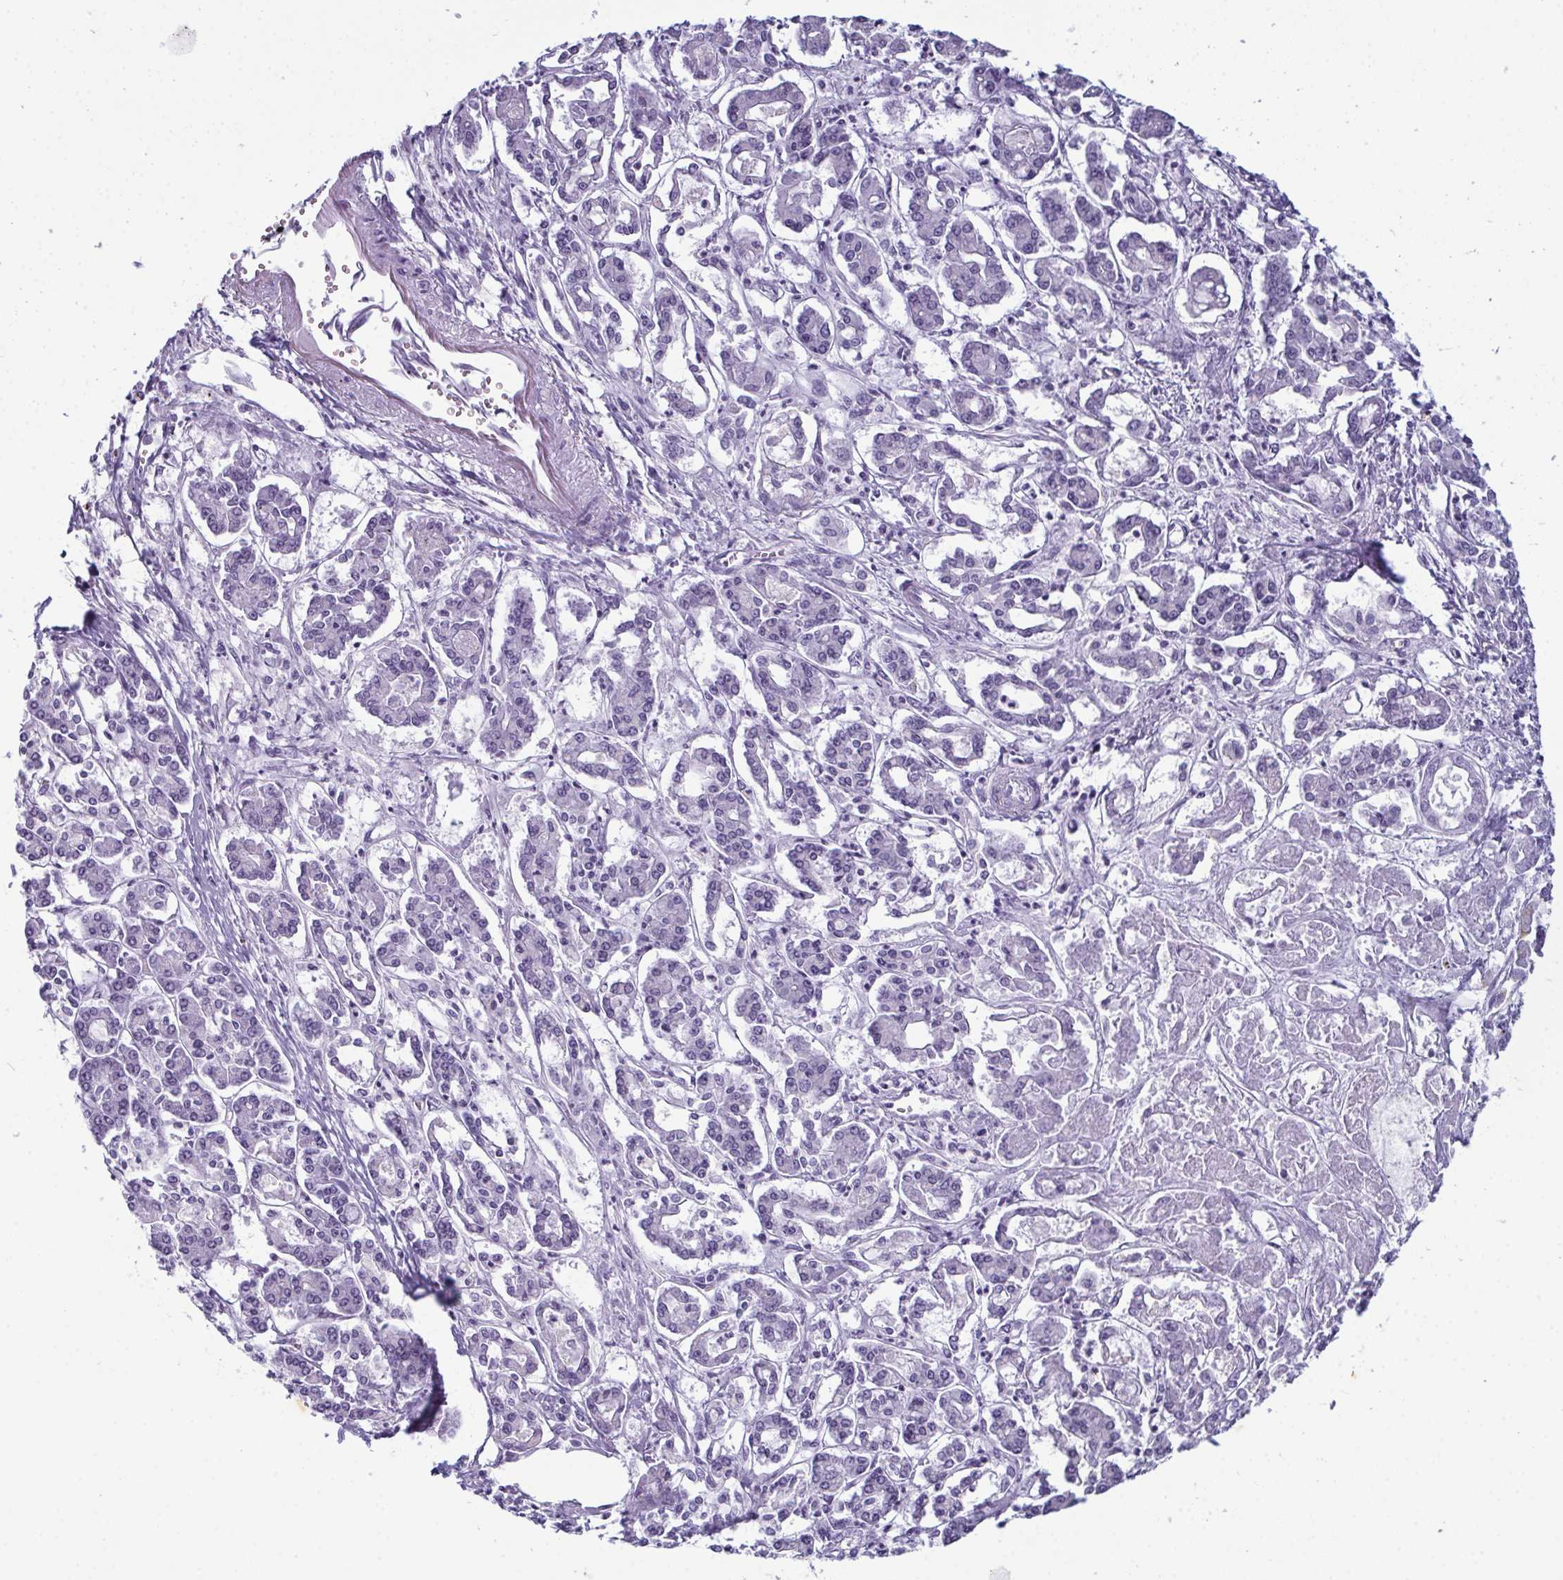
{"staining": {"intensity": "negative", "quantity": "none", "location": "none"}, "tissue": "pancreatic cancer", "cell_type": "Tumor cells", "image_type": "cancer", "snomed": [{"axis": "morphology", "description": "Adenocarcinoma, NOS"}, {"axis": "topography", "description": "Pancreas"}], "caption": "Histopathology image shows no protein positivity in tumor cells of pancreatic cancer tissue.", "gene": "RBM7", "patient": {"sex": "male", "age": 85}}